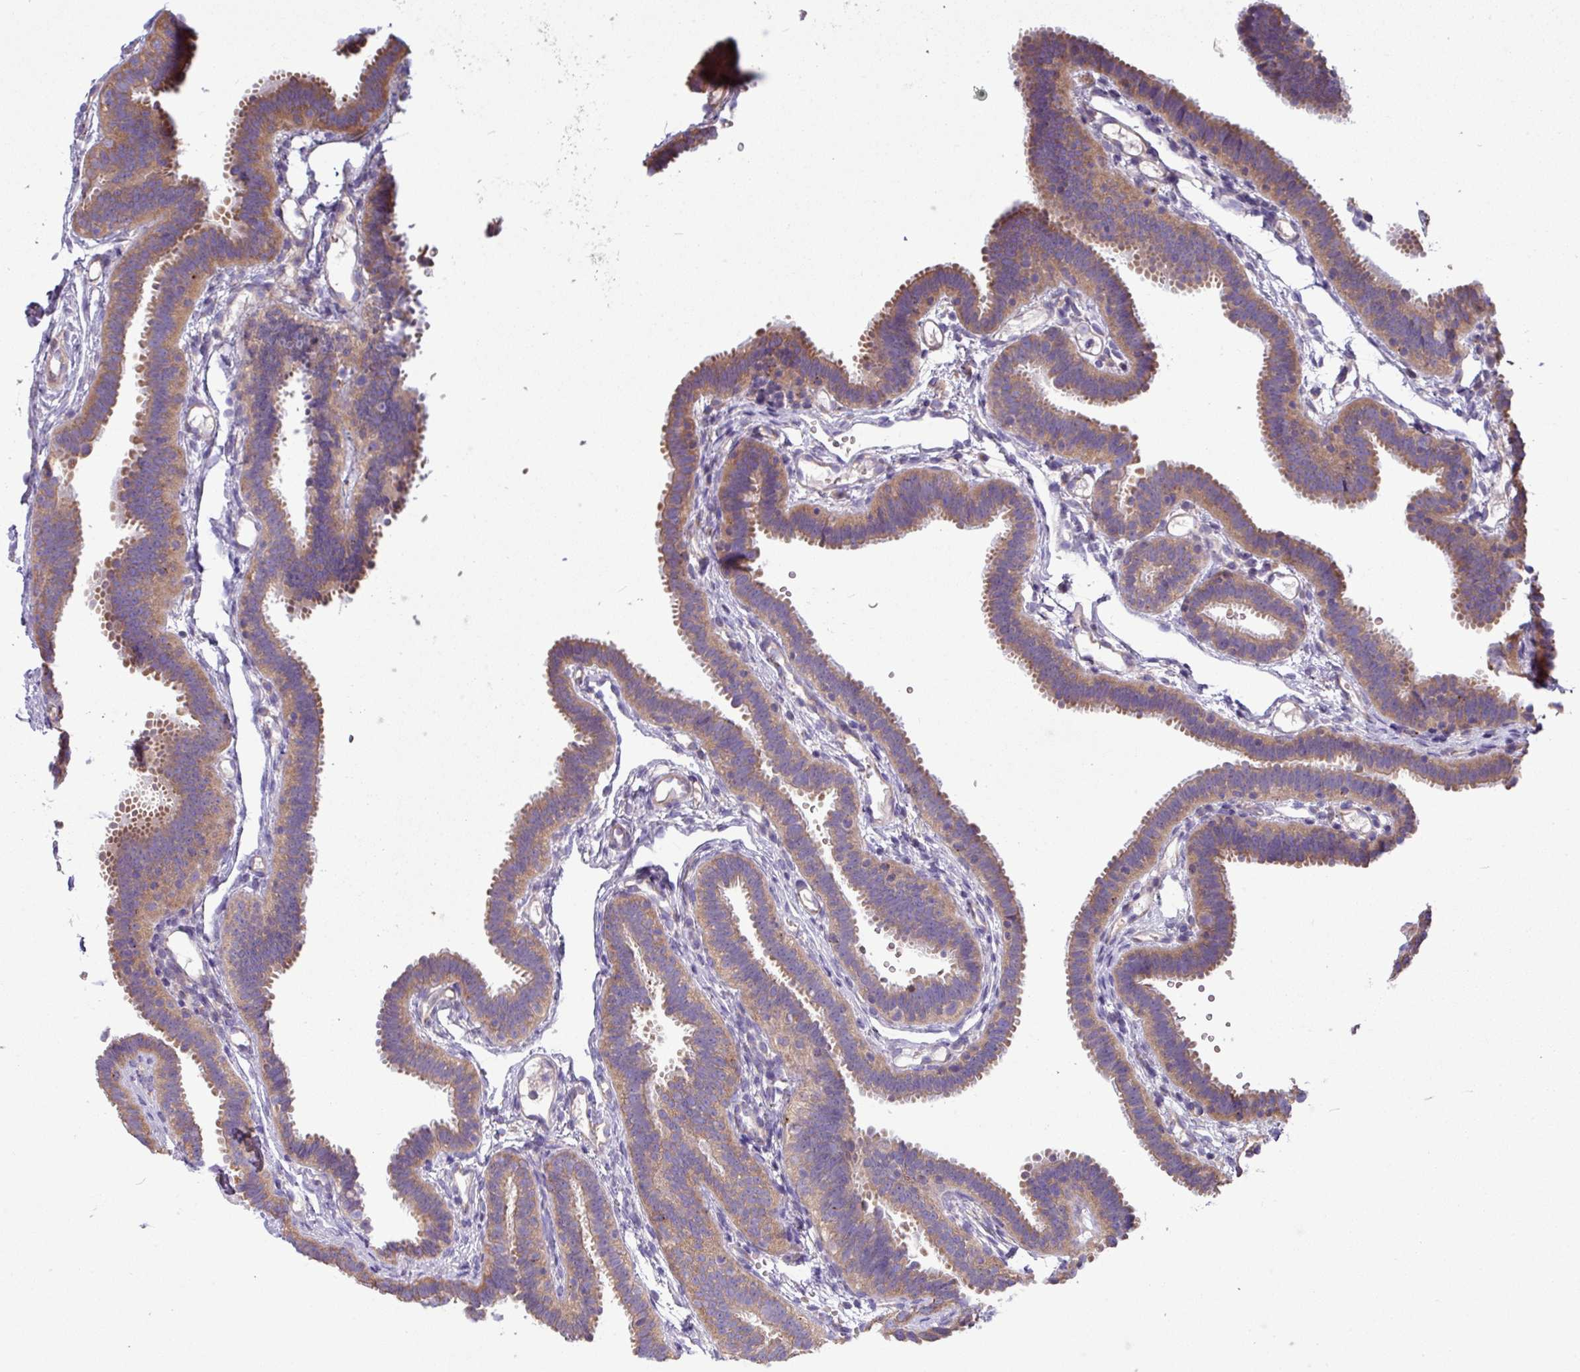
{"staining": {"intensity": "moderate", "quantity": ">75%", "location": "cytoplasmic/membranous"}, "tissue": "fallopian tube", "cell_type": "Glandular cells", "image_type": "normal", "snomed": [{"axis": "morphology", "description": "Normal tissue, NOS"}, {"axis": "topography", "description": "Fallopian tube"}], "caption": "Immunohistochemical staining of benign human fallopian tube exhibits medium levels of moderate cytoplasmic/membranous expression in approximately >75% of glandular cells.", "gene": "PPM1J", "patient": {"sex": "female", "age": 37}}